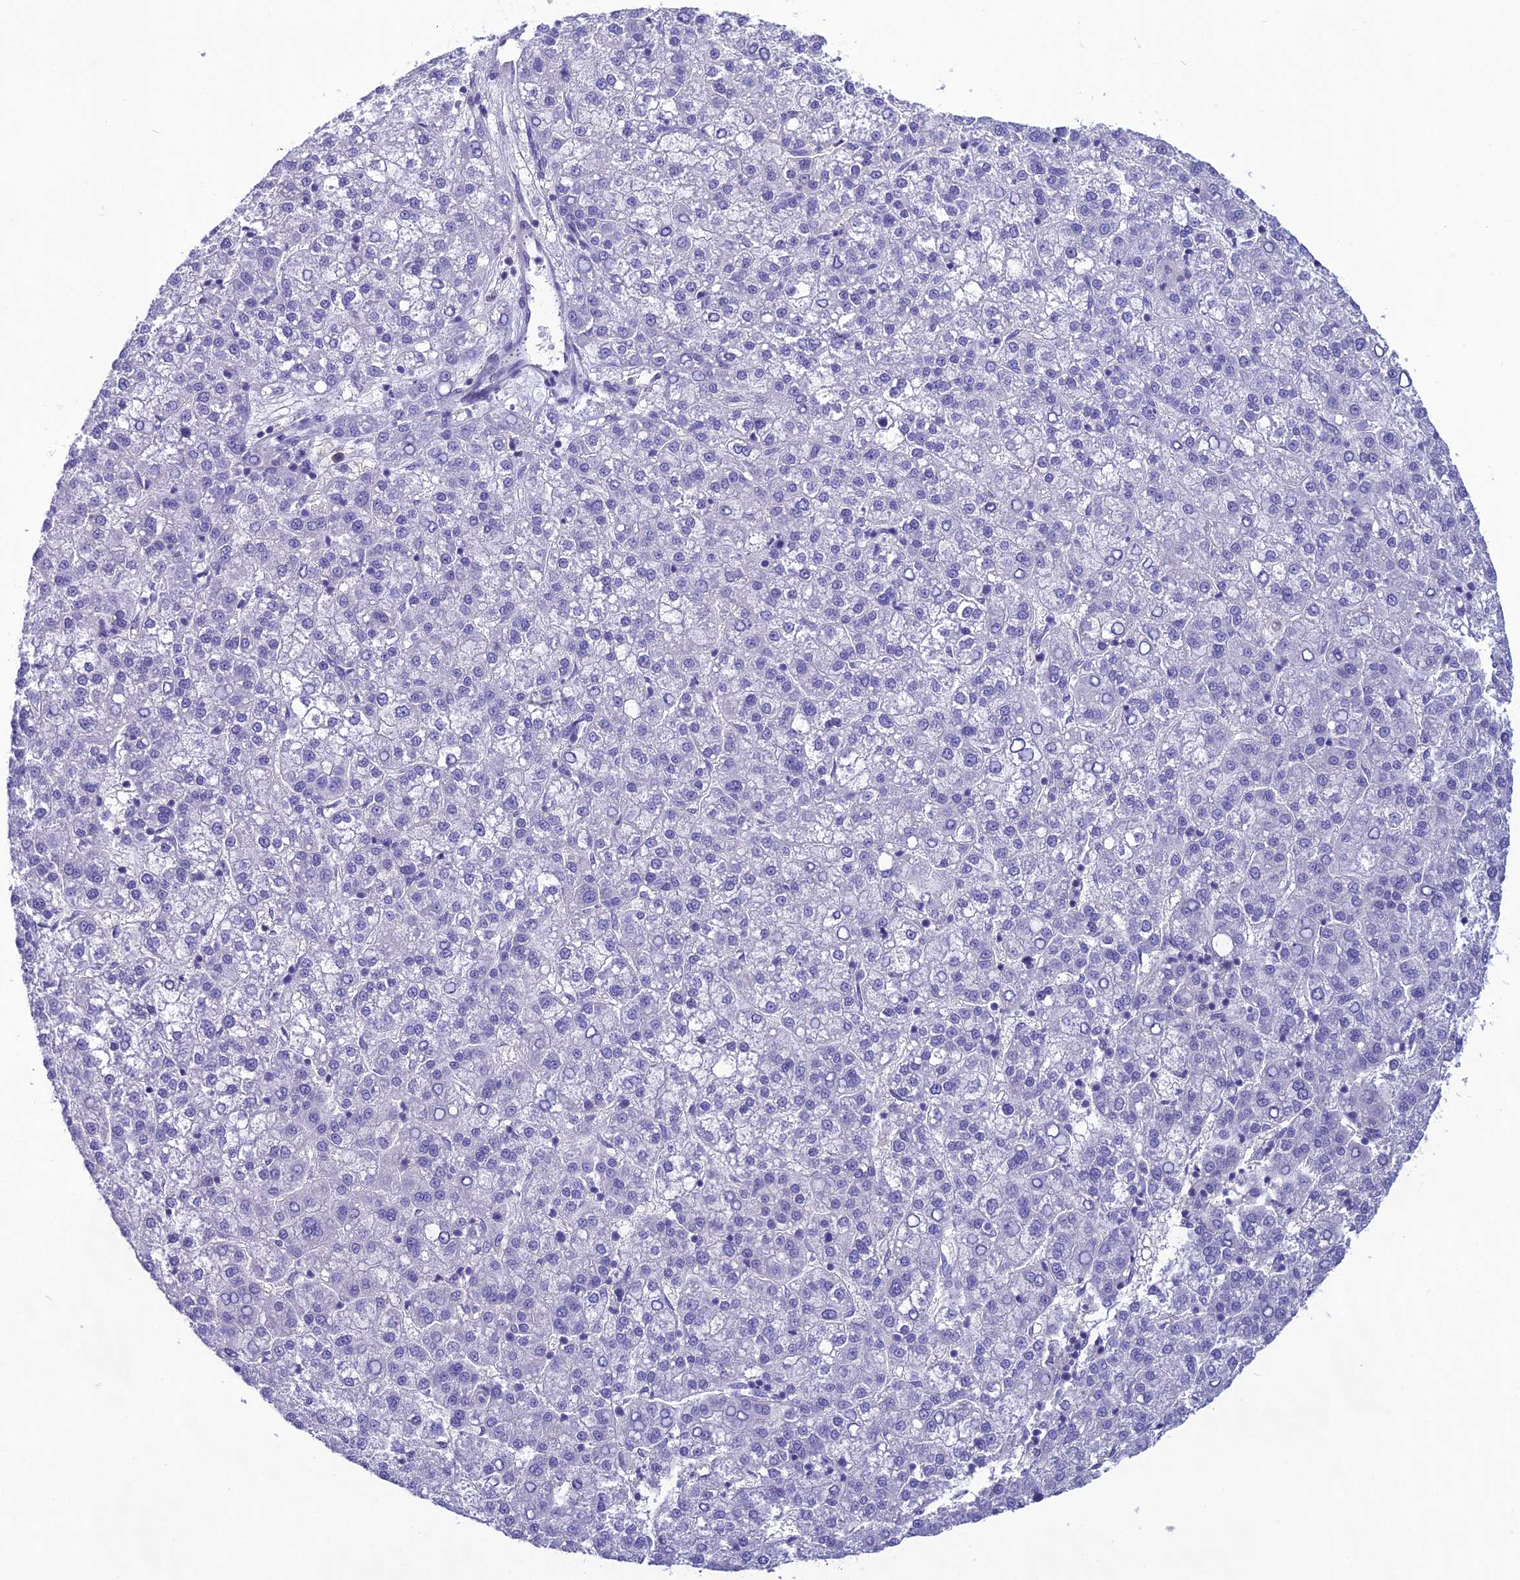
{"staining": {"intensity": "negative", "quantity": "none", "location": "none"}, "tissue": "liver cancer", "cell_type": "Tumor cells", "image_type": "cancer", "snomed": [{"axis": "morphology", "description": "Carcinoma, Hepatocellular, NOS"}, {"axis": "topography", "description": "Liver"}], "caption": "Immunohistochemical staining of liver cancer exhibits no significant positivity in tumor cells.", "gene": "CRB2", "patient": {"sex": "female", "age": 58}}